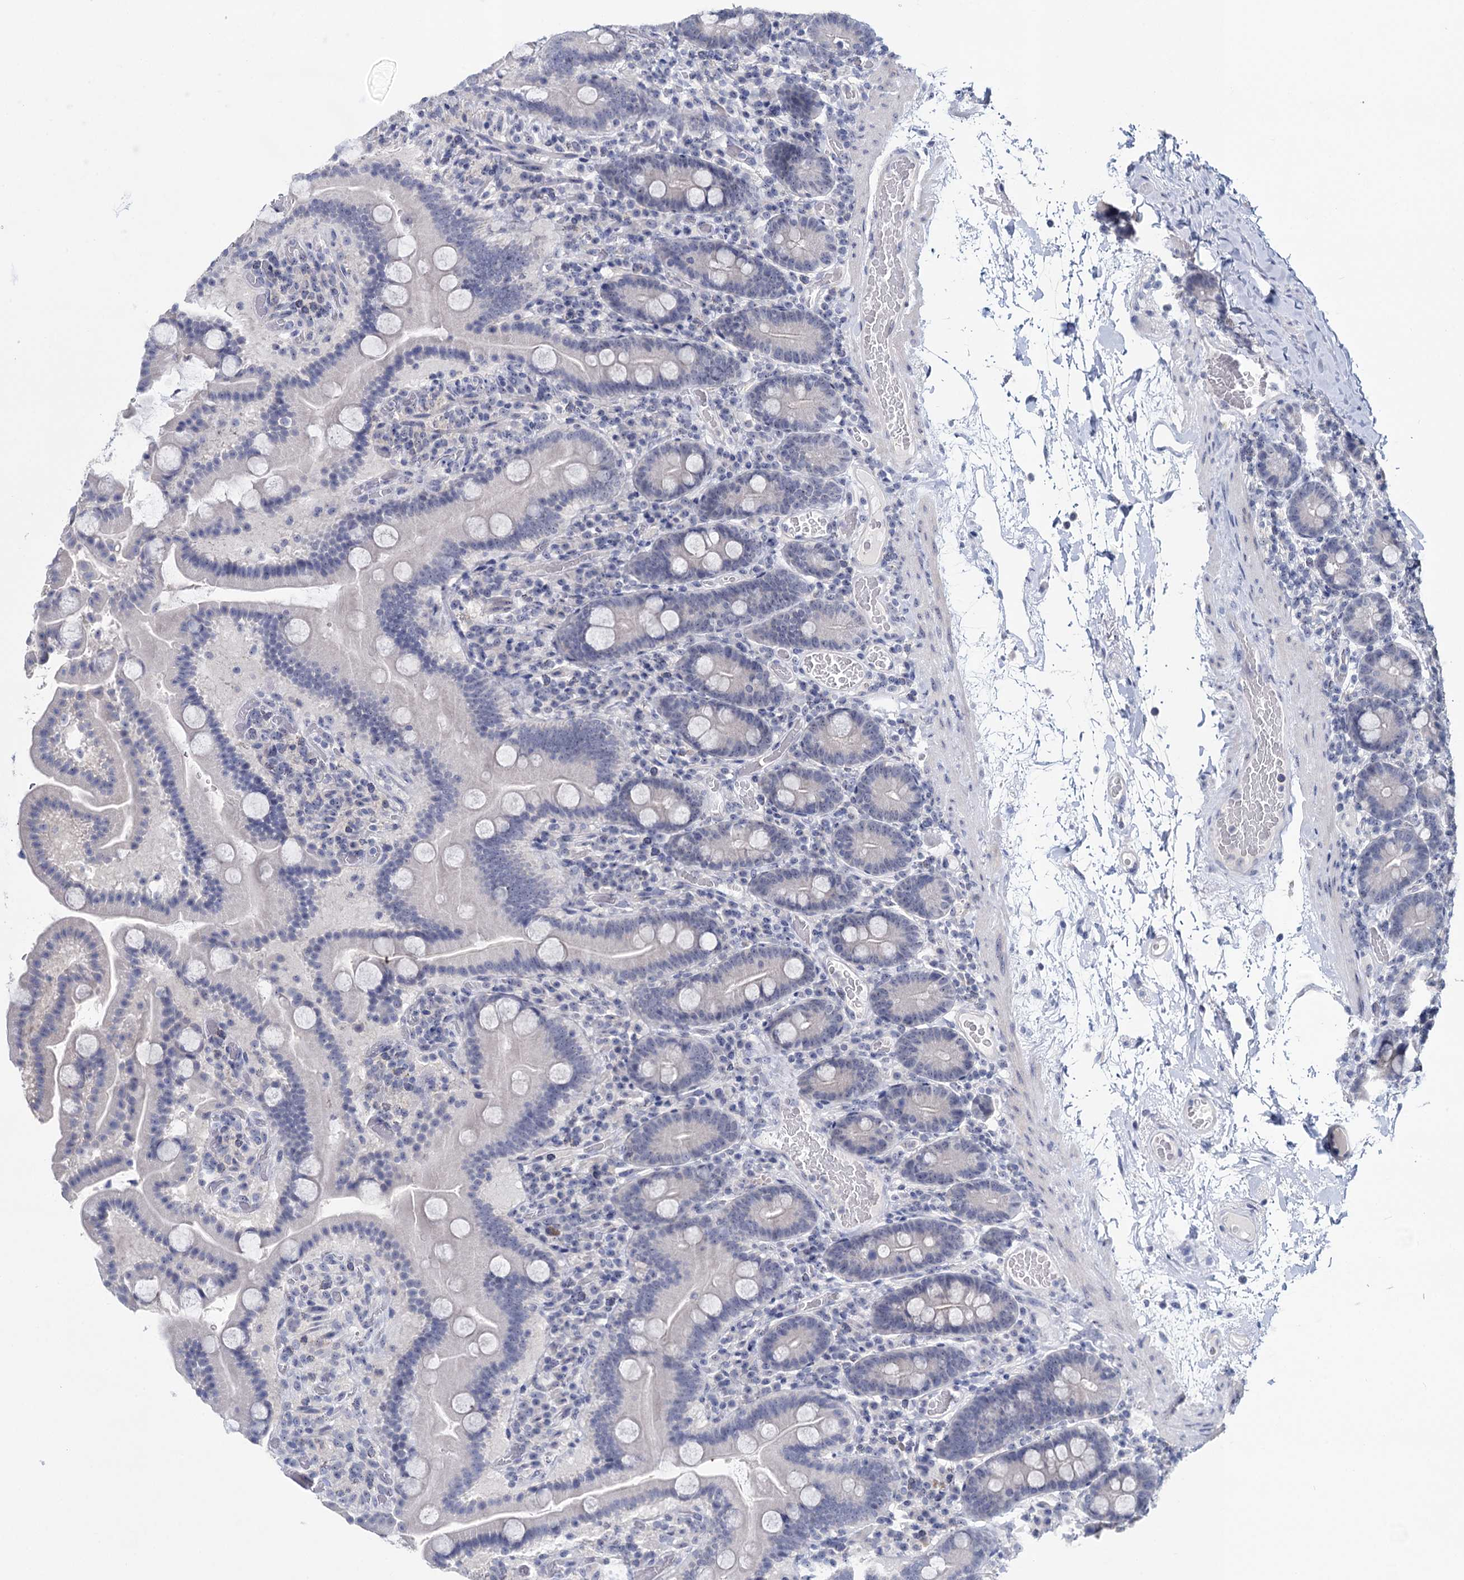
{"staining": {"intensity": "negative", "quantity": "none", "location": "none"}, "tissue": "duodenum", "cell_type": "Glandular cells", "image_type": "normal", "snomed": [{"axis": "morphology", "description": "Normal tissue, NOS"}, {"axis": "topography", "description": "Duodenum"}], "caption": "IHC histopathology image of normal duodenum stained for a protein (brown), which exhibits no expression in glandular cells. The staining is performed using DAB (3,3'-diaminobenzidine) brown chromogen with nuclei counter-stained in using hematoxylin.", "gene": "SFN", "patient": {"sex": "male", "age": 55}}